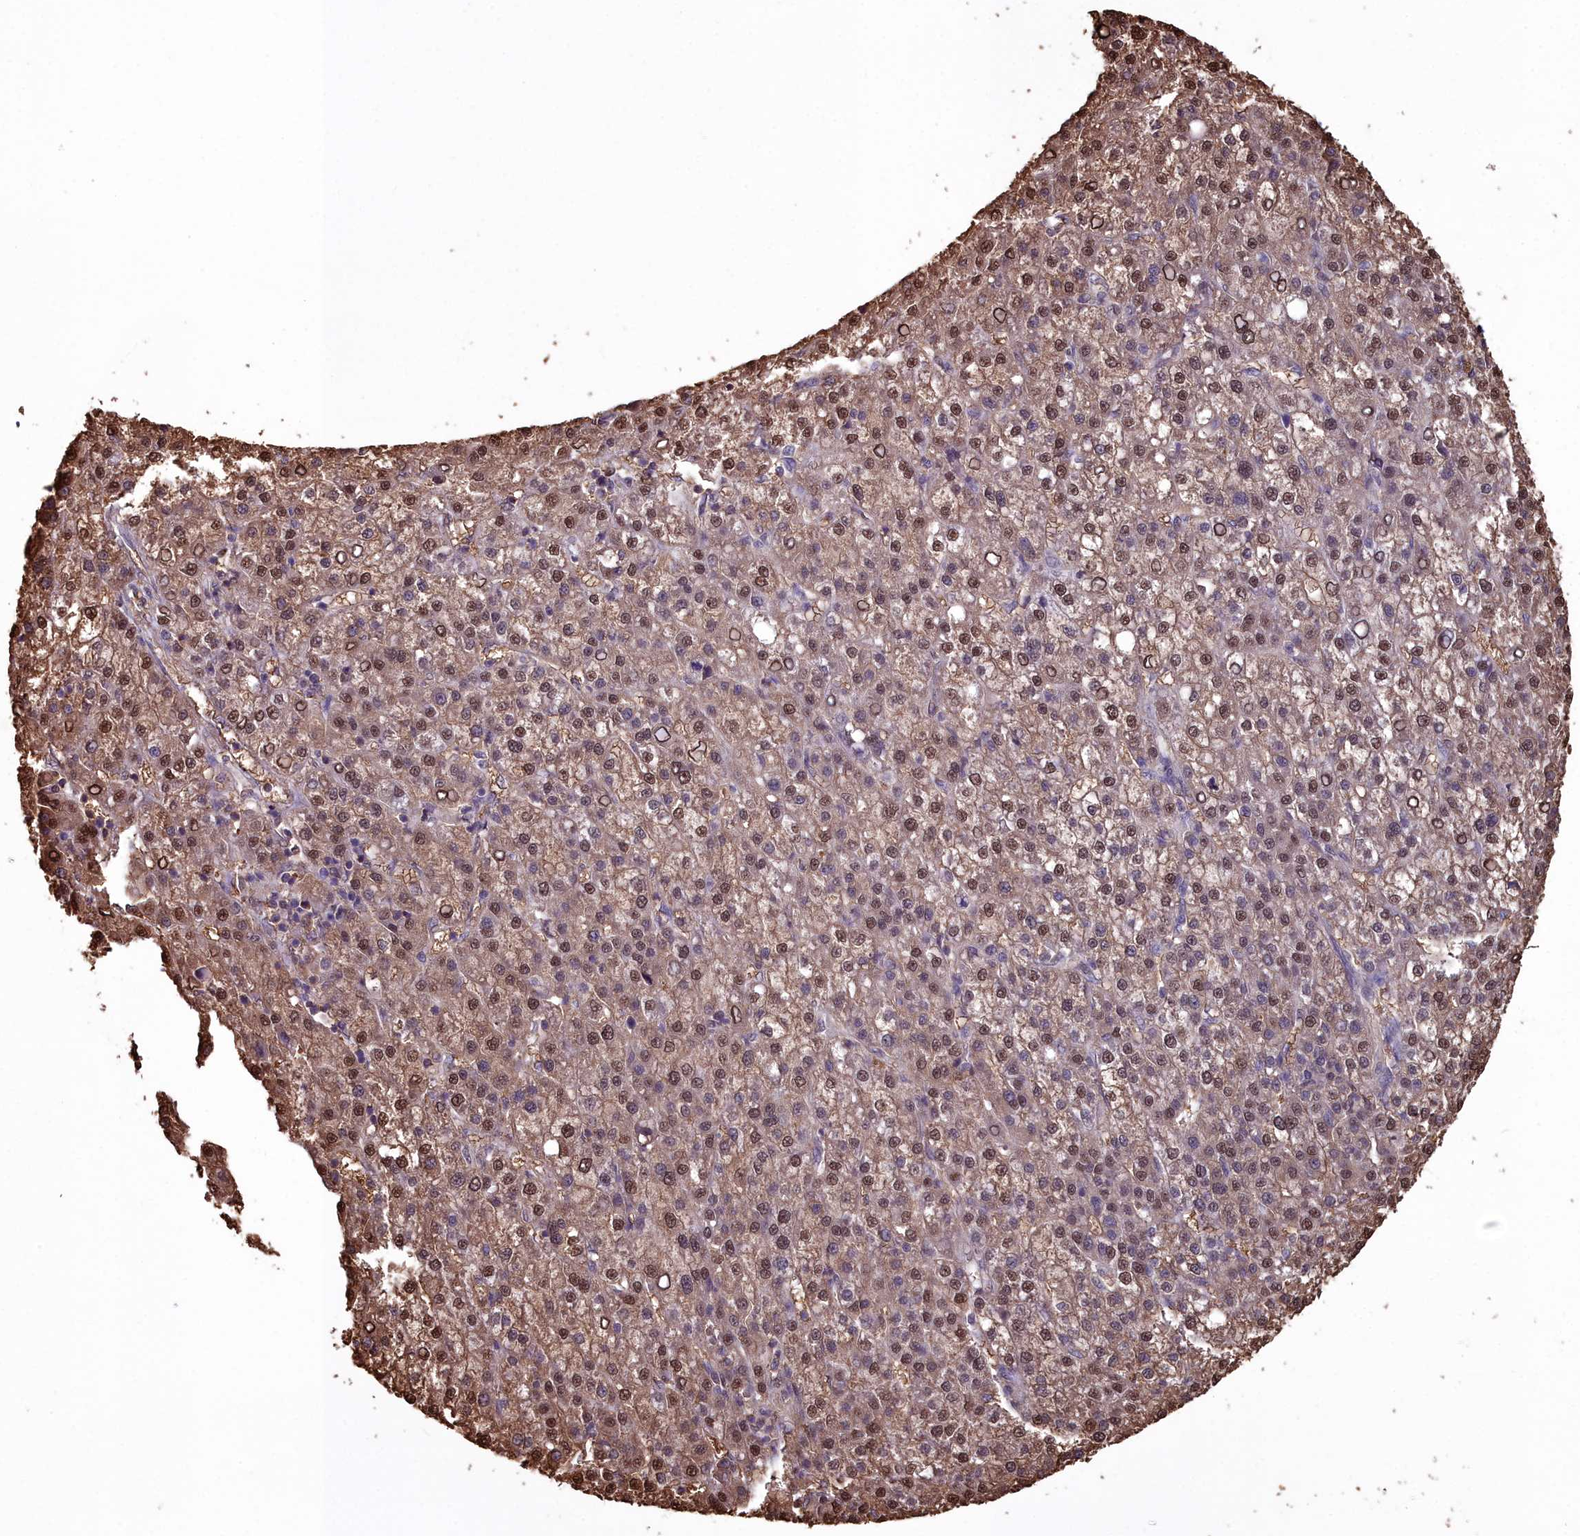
{"staining": {"intensity": "moderate", "quantity": ">75%", "location": "cytoplasmic/membranous,nuclear"}, "tissue": "liver cancer", "cell_type": "Tumor cells", "image_type": "cancer", "snomed": [{"axis": "morphology", "description": "Carcinoma, Hepatocellular, NOS"}, {"axis": "topography", "description": "Liver"}], "caption": "Protein expression analysis of human liver cancer reveals moderate cytoplasmic/membranous and nuclear expression in about >75% of tumor cells. (Brightfield microscopy of DAB IHC at high magnification).", "gene": "GAPDH", "patient": {"sex": "female", "age": 58}}